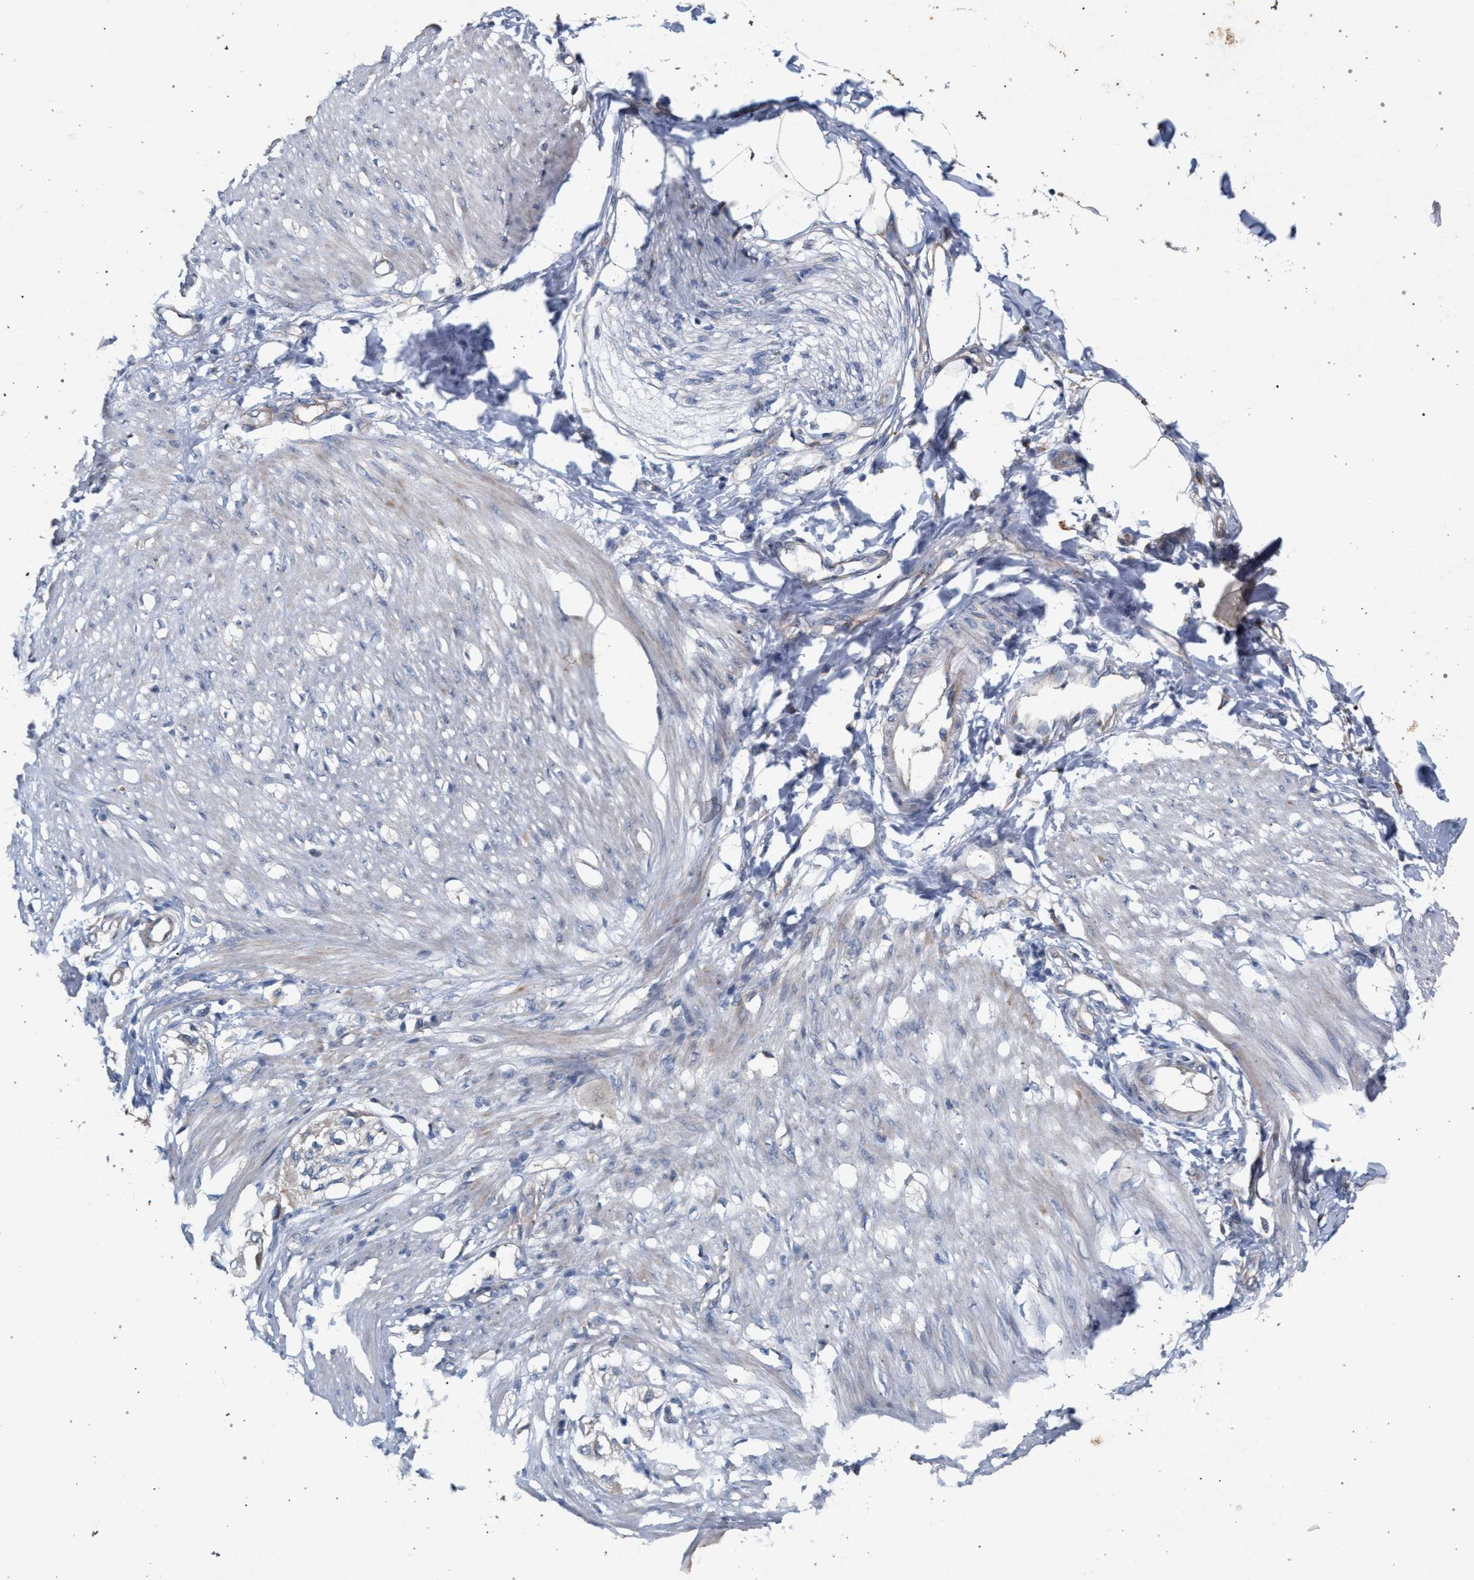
{"staining": {"intensity": "negative", "quantity": "none", "location": "none"}, "tissue": "adipose tissue", "cell_type": "Adipocytes", "image_type": "normal", "snomed": [{"axis": "morphology", "description": "Normal tissue, NOS"}, {"axis": "morphology", "description": "Adenocarcinoma, NOS"}, {"axis": "topography", "description": "Colon"}, {"axis": "topography", "description": "Peripheral nerve tissue"}], "caption": "Adipocytes show no significant protein expression in normal adipose tissue. (IHC, brightfield microscopy, high magnification).", "gene": "MAMDC2", "patient": {"sex": "male", "age": 14}}